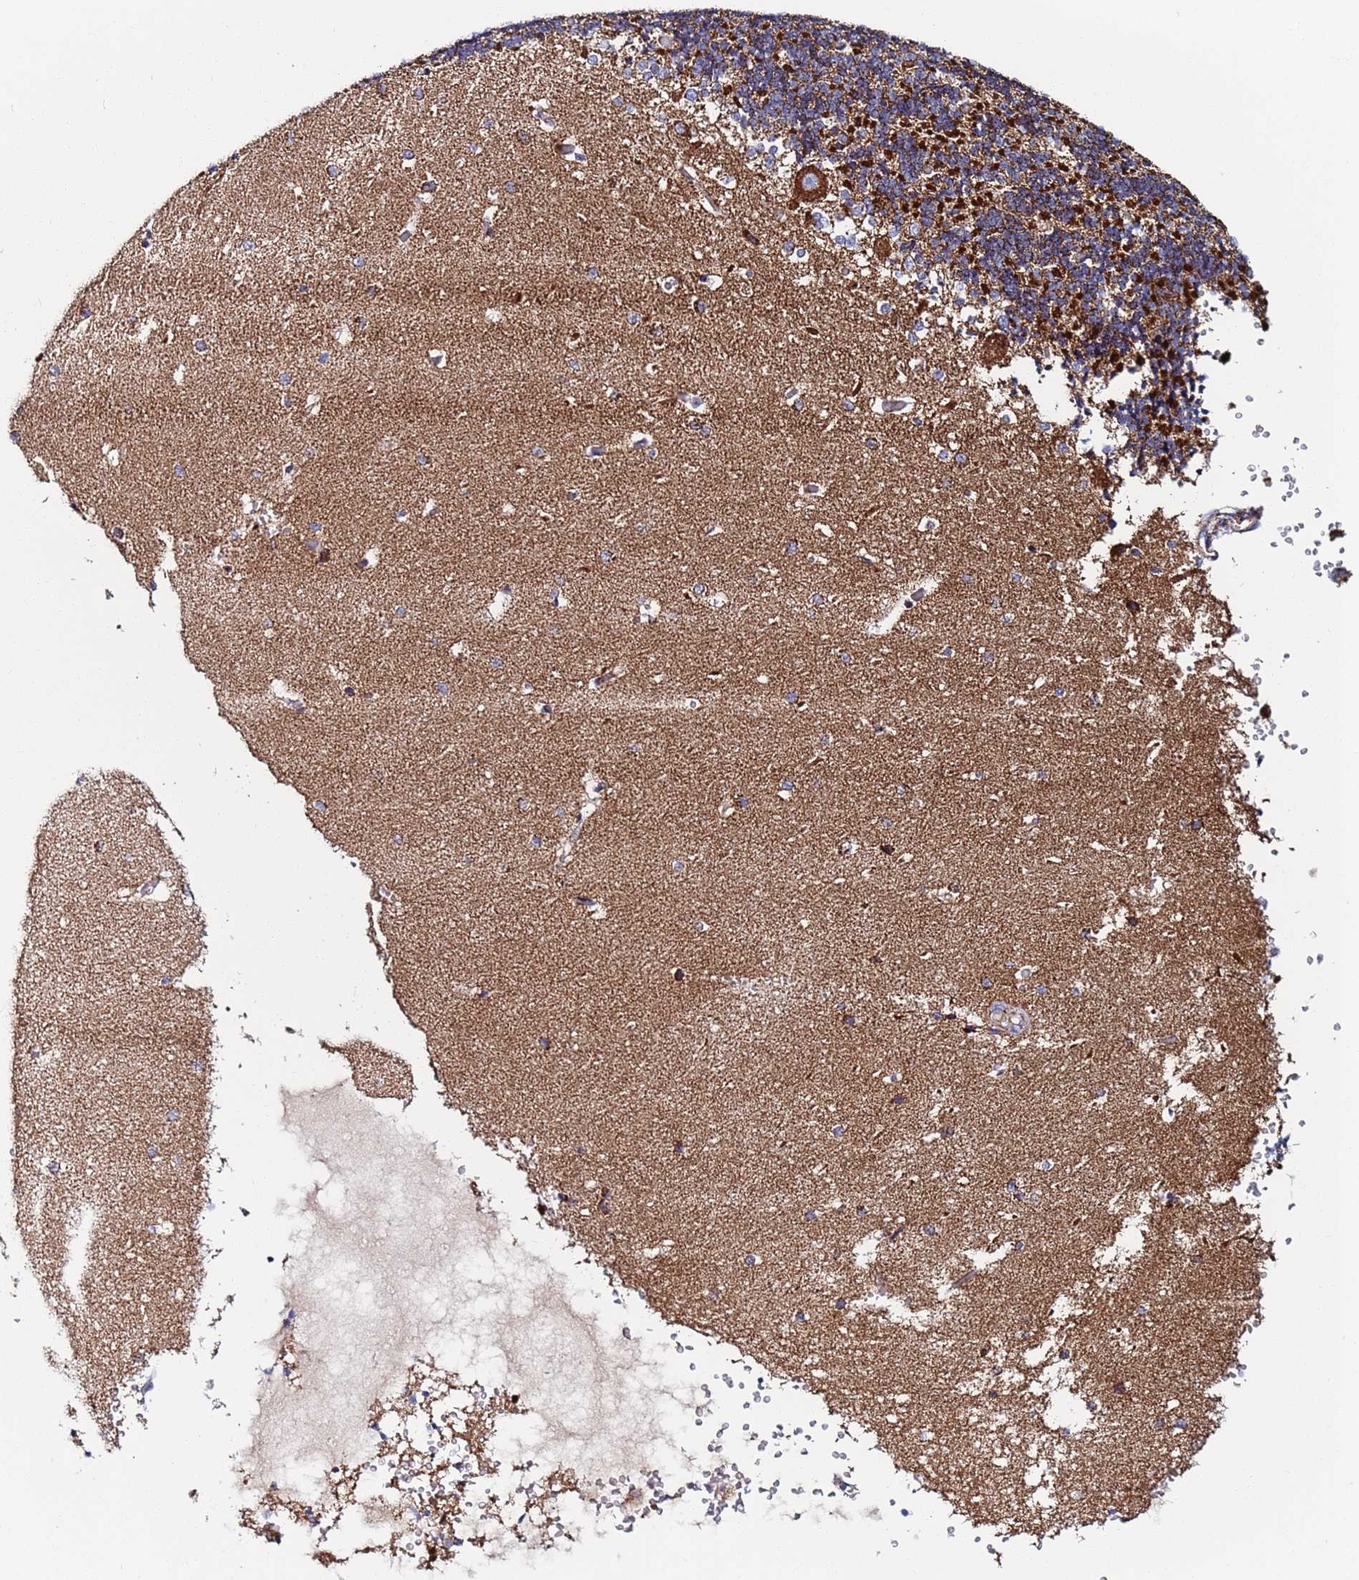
{"staining": {"intensity": "strong", "quantity": "25%-75%", "location": "cytoplasmic/membranous"}, "tissue": "cerebellum", "cell_type": "Cells in granular layer", "image_type": "normal", "snomed": [{"axis": "morphology", "description": "Normal tissue, NOS"}, {"axis": "topography", "description": "Cerebellum"}], "caption": "Strong cytoplasmic/membranous protein staining is identified in approximately 25%-75% of cells in granular layer in cerebellum.", "gene": "ZBTB39", "patient": {"sex": "male", "age": 37}}